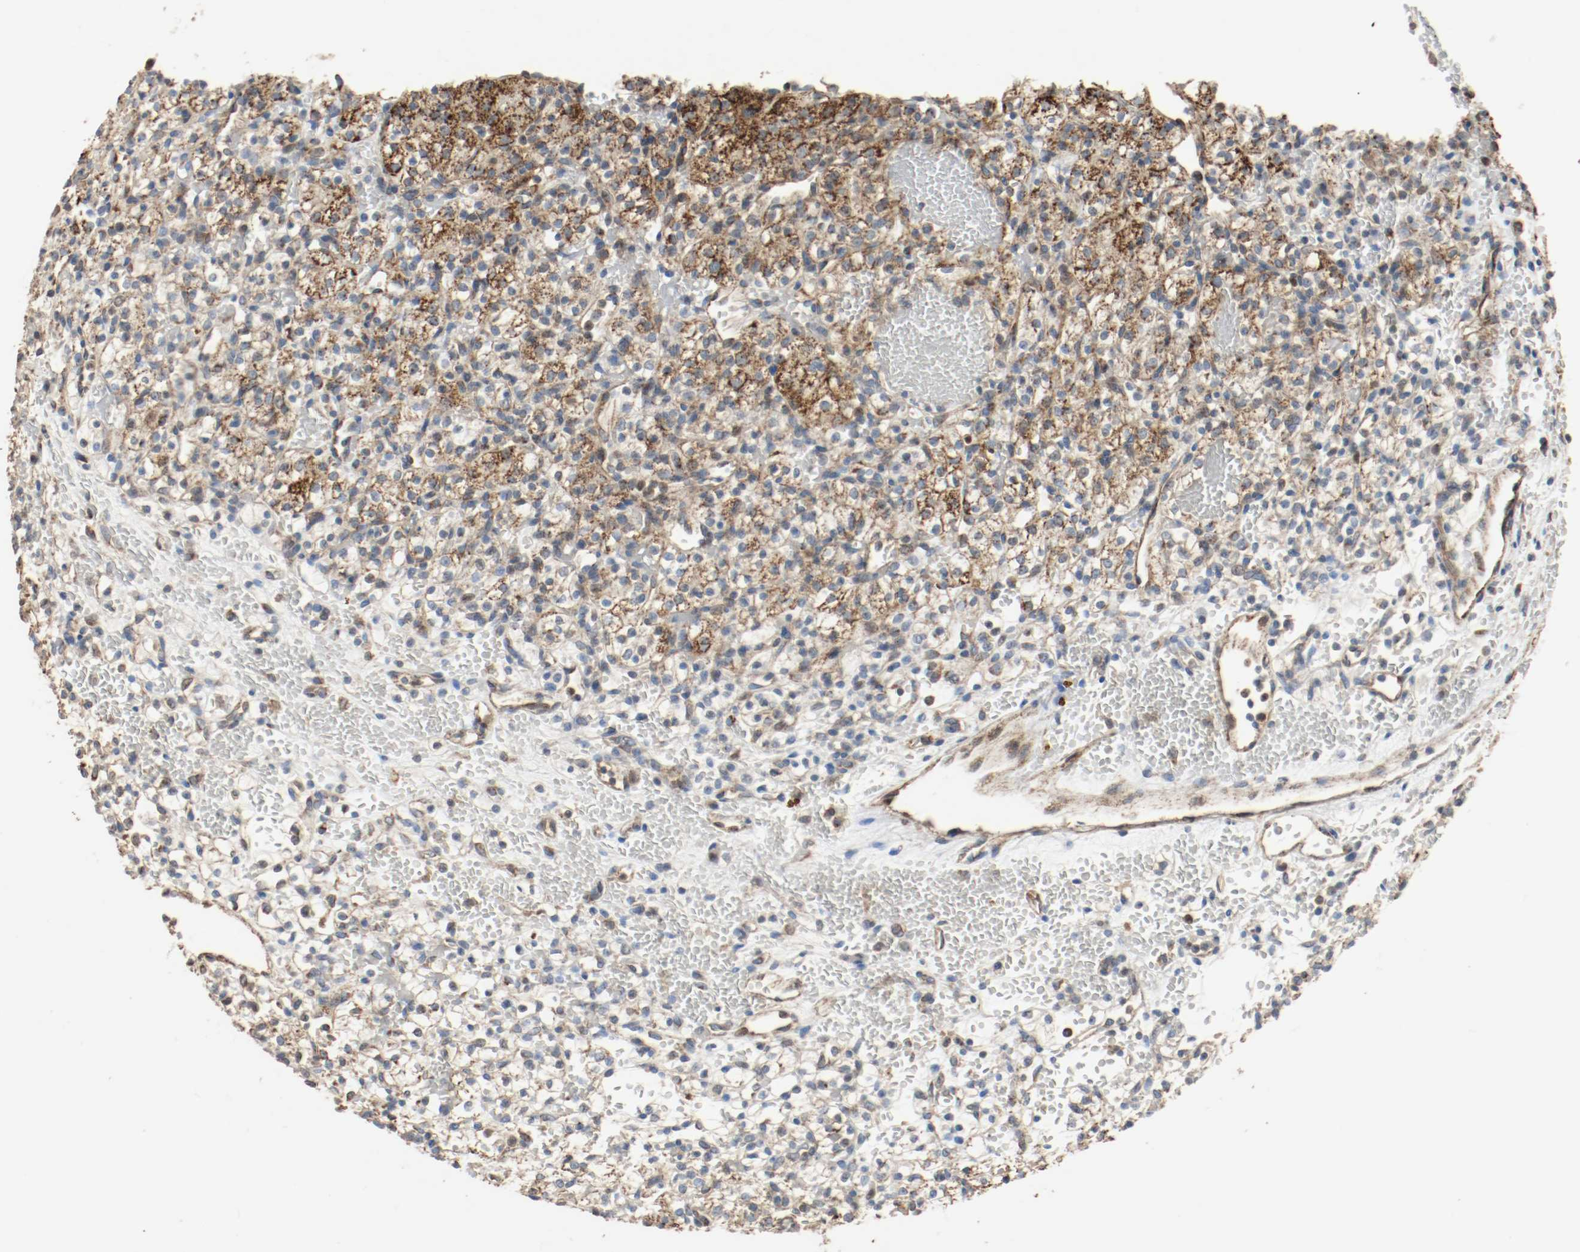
{"staining": {"intensity": "strong", "quantity": "25%-75%", "location": "cytoplasmic/membranous"}, "tissue": "renal cancer", "cell_type": "Tumor cells", "image_type": "cancer", "snomed": [{"axis": "morphology", "description": "Adenocarcinoma, NOS"}, {"axis": "topography", "description": "Kidney"}], "caption": "Tumor cells display high levels of strong cytoplasmic/membranous positivity in approximately 25%-75% of cells in human adenocarcinoma (renal).", "gene": "ALDH4A1", "patient": {"sex": "female", "age": 60}}